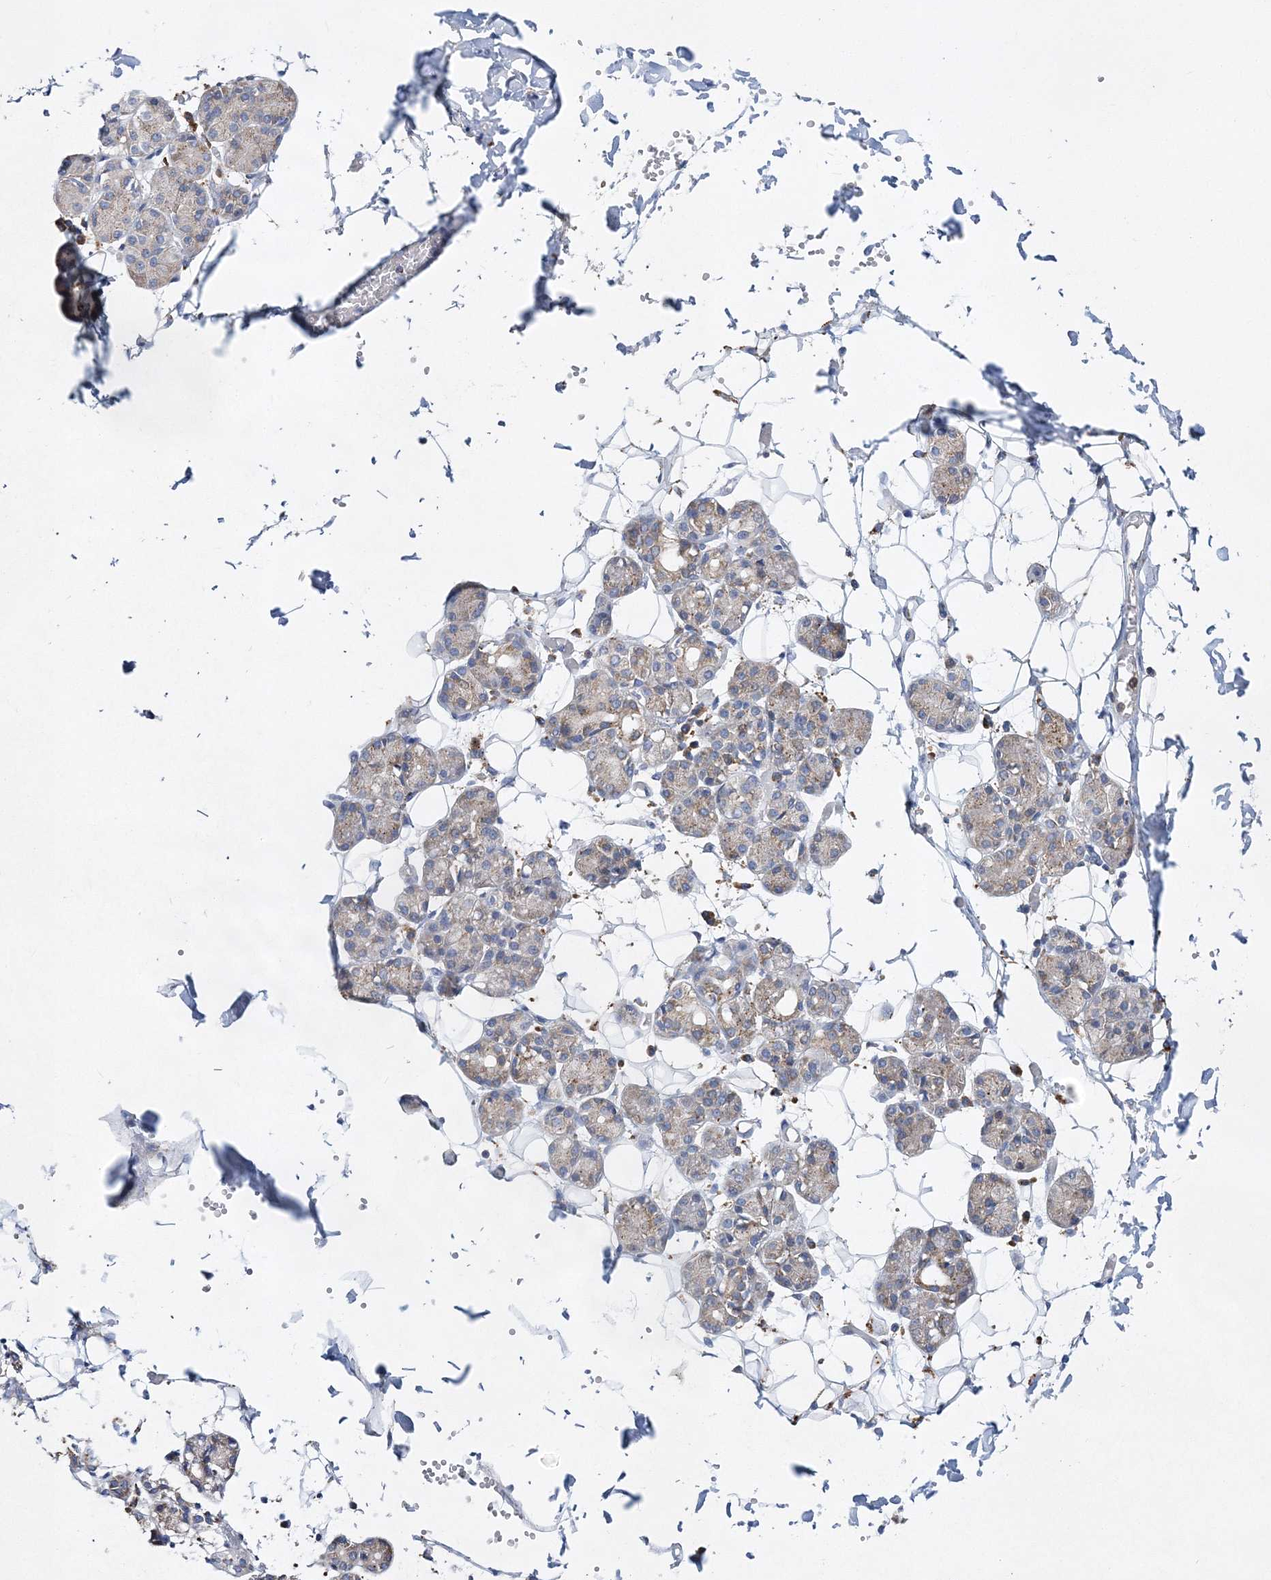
{"staining": {"intensity": "moderate", "quantity": "<25%", "location": "cytoplasmic/membranous"}, "tissue": "salivary gland", "cell_type": "Glandular cells", "image_type": "normal", "snomed": [{"axis": "morphology", "description": "Normal tissue, NOS"}, {"axis": "topography", "description": "Salivary gland"}], "caption": "DAB immunohistochemical staining of benign human salivary gland demonstrates moderate cytoplasmic/membranous protein expression in approximately <25% of glandular cells.", "gene": "C3orf38", "patient": {"sex": "male", "age": 63}}